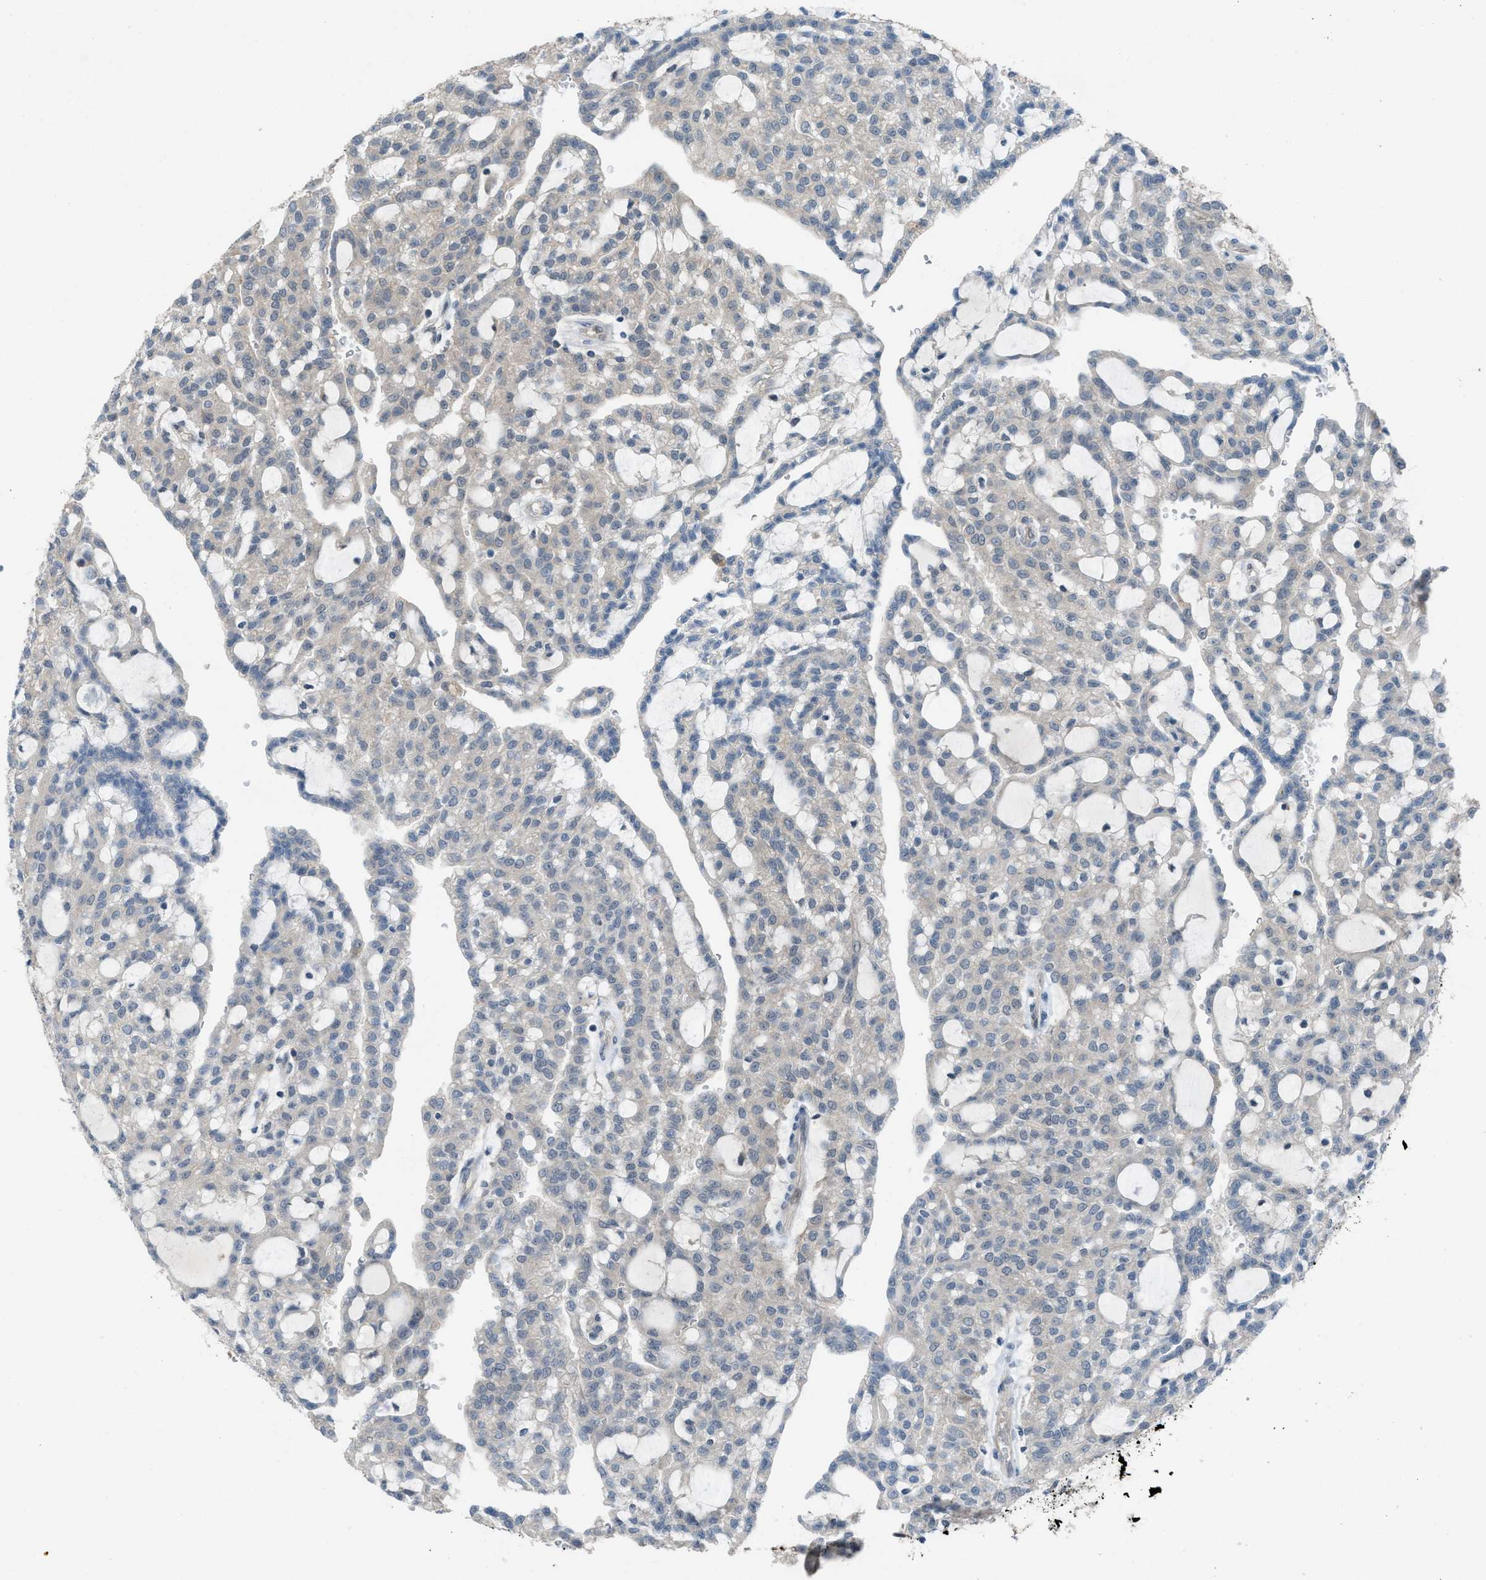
{"staining": {"intensity": "negative", "quantity": "none", "location": "none"}, "tissue": "renal cancer", "cell_type": "Tumor cells", "image_type": "cancer", "snomed": [{"axis": "morphology", "description": "Adenocarcinoma, NOS"}, {"axis": "topography", "description": "Kidney"}], "caption": "Histopathology image shows no protein expression in tumor cells of renal adenocarcinoma tissue.", "gene": "PLAA", "patient": {"sex": "male", "age": 63}}